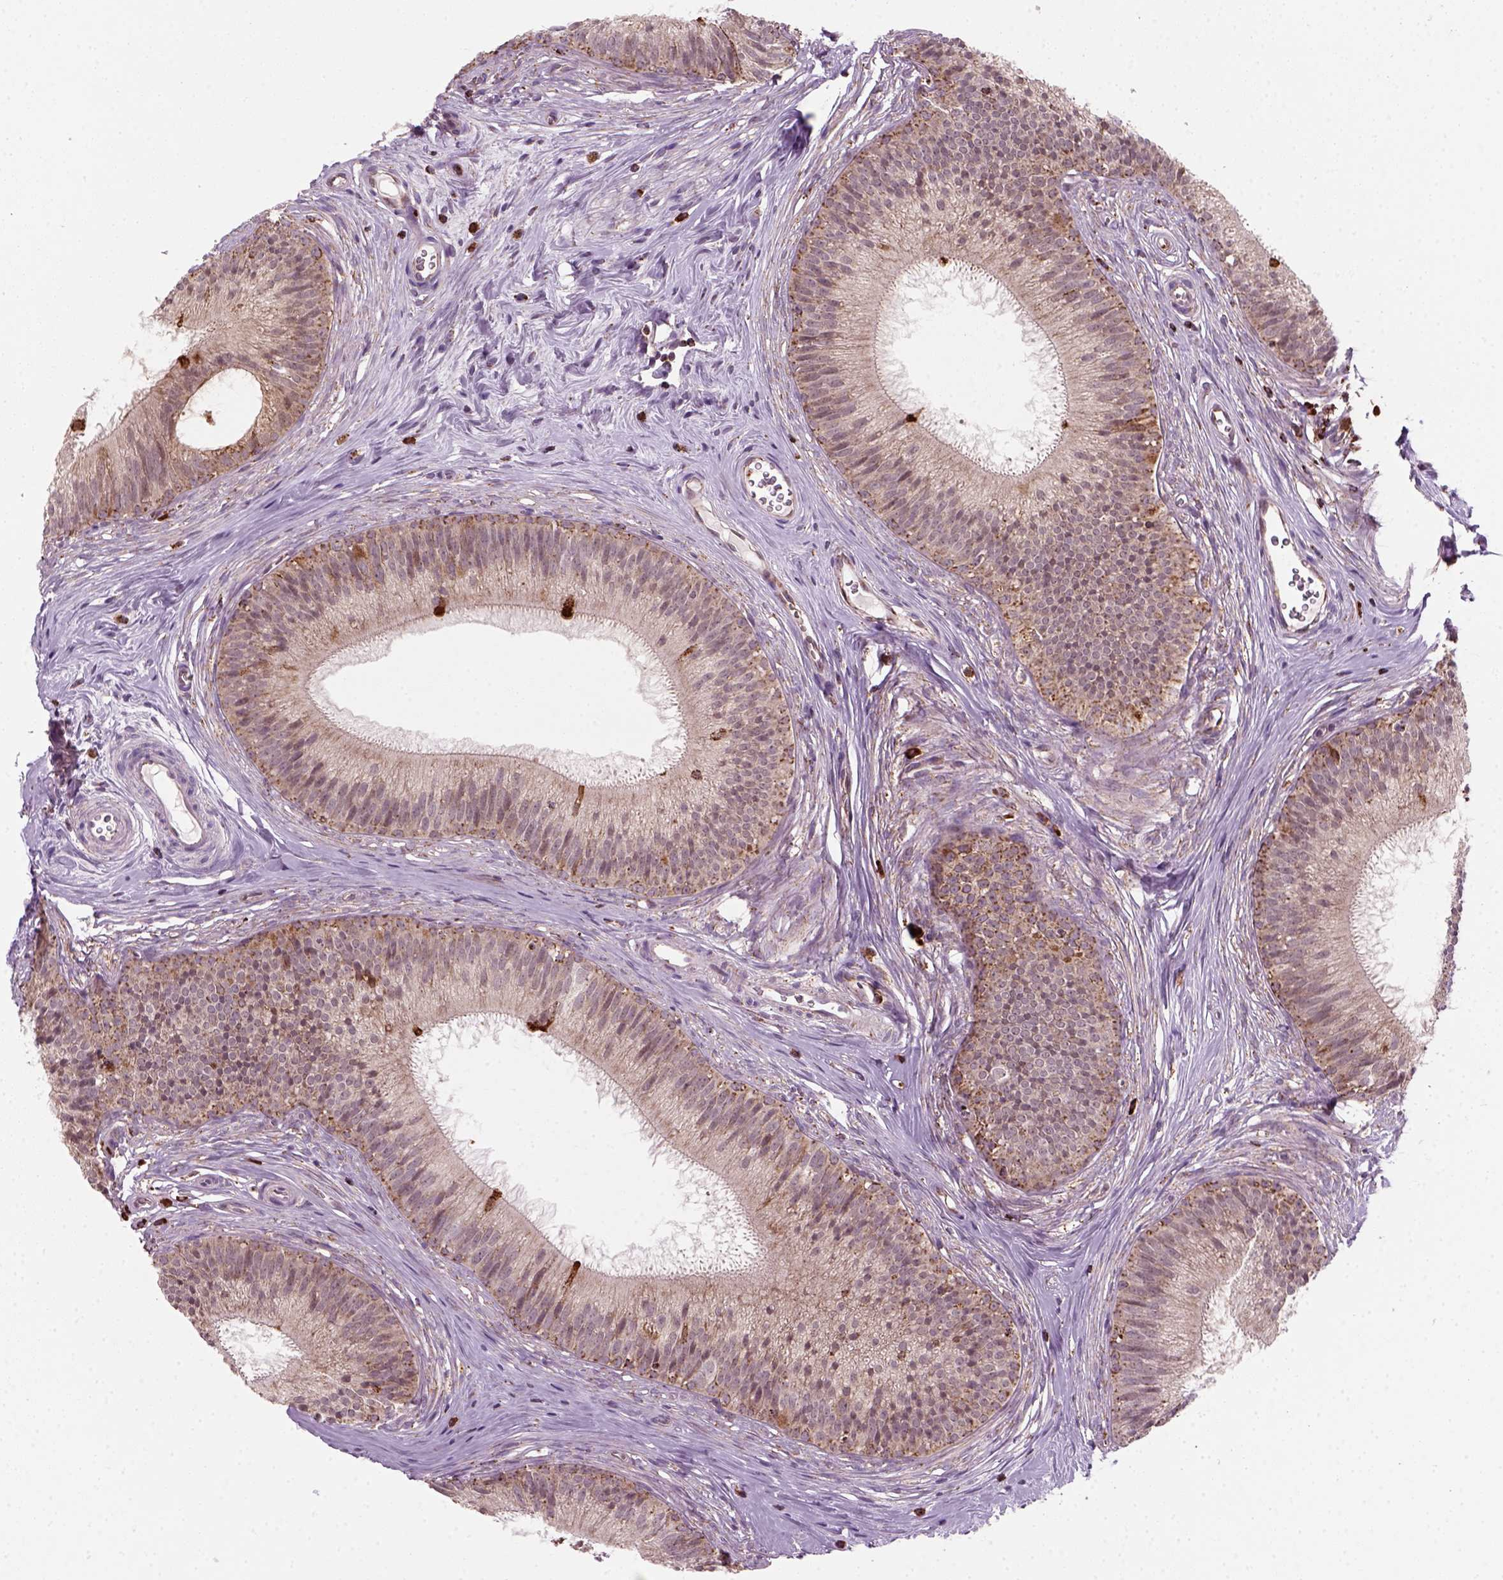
{"staining": {"intensity": "moderate", "quantity": "<25%", "location": "cytoplasmic/membranous"}, "tissue": "epididymis", "cell_type": "Glandular cells", "image_type": "normal", "snomed": [{"axis": "morphology", "description": "Normal tissue, NOS"}, {"axis": "topography", "description": "Epididymis"}], "caption": "An image of epididymis stained for a protein reveals moderate cytoplasmic/membranous brown staining in glandular cells.", "gene": "NUDT16L1", "patient": {"sex": "male", "age": 24}}